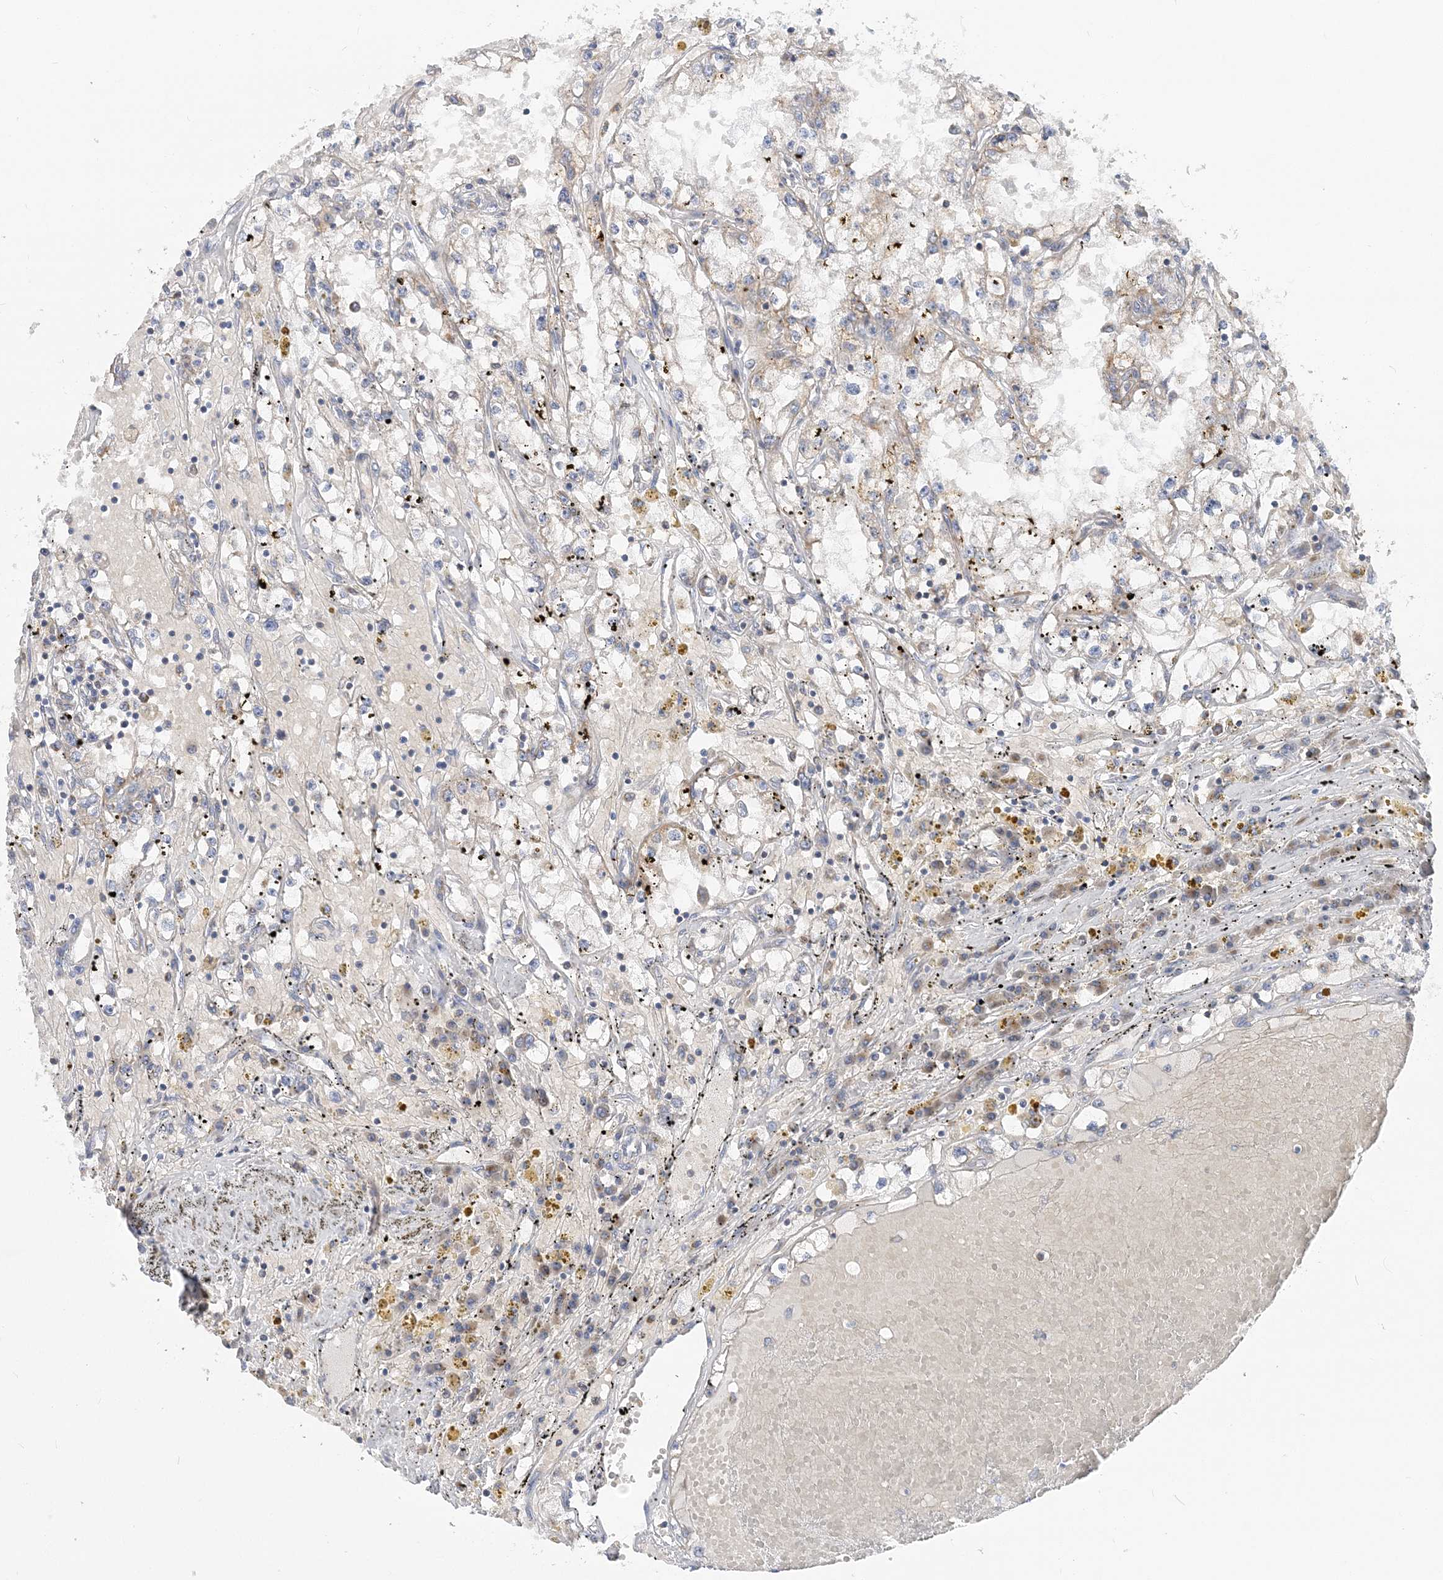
{"staining": {"intensity": "negative", "quantity": "none", "location": "none"}, "tissue": "renal cancer", "cell_type": "Tumor cells", "image_type": "cancer", "snomed": [{"axis": "morphology", "description": "Adenocarcinoma, NOS"}, {"axis": "topography", "description": "Kidney"}], "caption": "Immunohistochemistry (IHC) of human renal cancer demonstrates no expression in tumor cells.", "gene": "FAM114A2", "patient": {"sex": "male", "age": 56}}